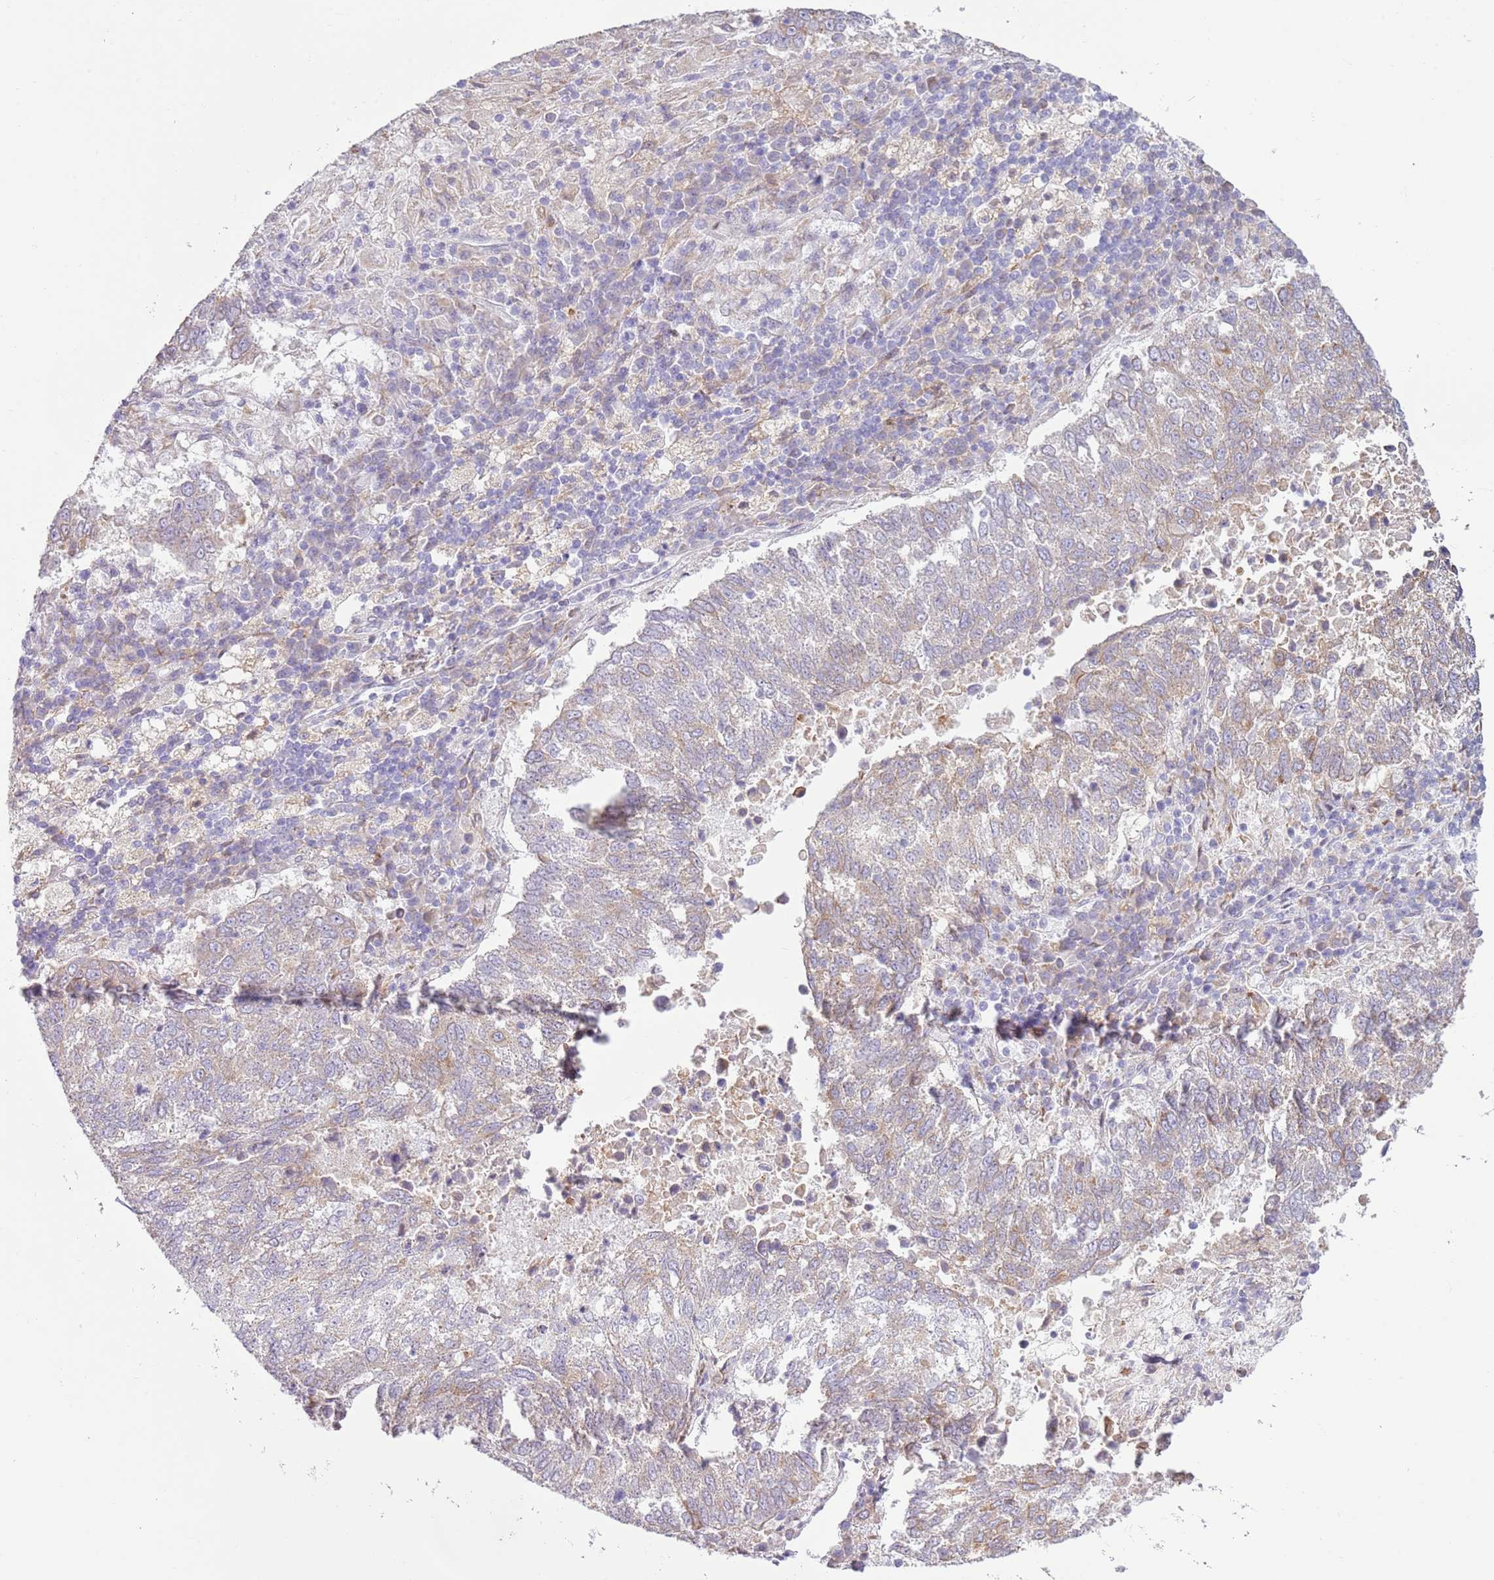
{"staining": {"intensity": "weak", "quantity": "25%-75%", "location": "cytoplasmic/membranous"}, "tissue": "lung cancer", "cell_type": "Tumor cells", "image_type": "cancer", "snomed": [{"axis": "morphology", "description": "Squamous cell carcinoma, NOS"}, {"axis": "topography", "description": "Lung"}], "caption": "Immunohistochemical staining of human squamous cell carcinoma (lung) shows weak cytoplasmic/membranous protein positivity in about 25%-75% of tumor cells.", "gene": "OAF", "patient": {"sex": "male", "age": 73}}